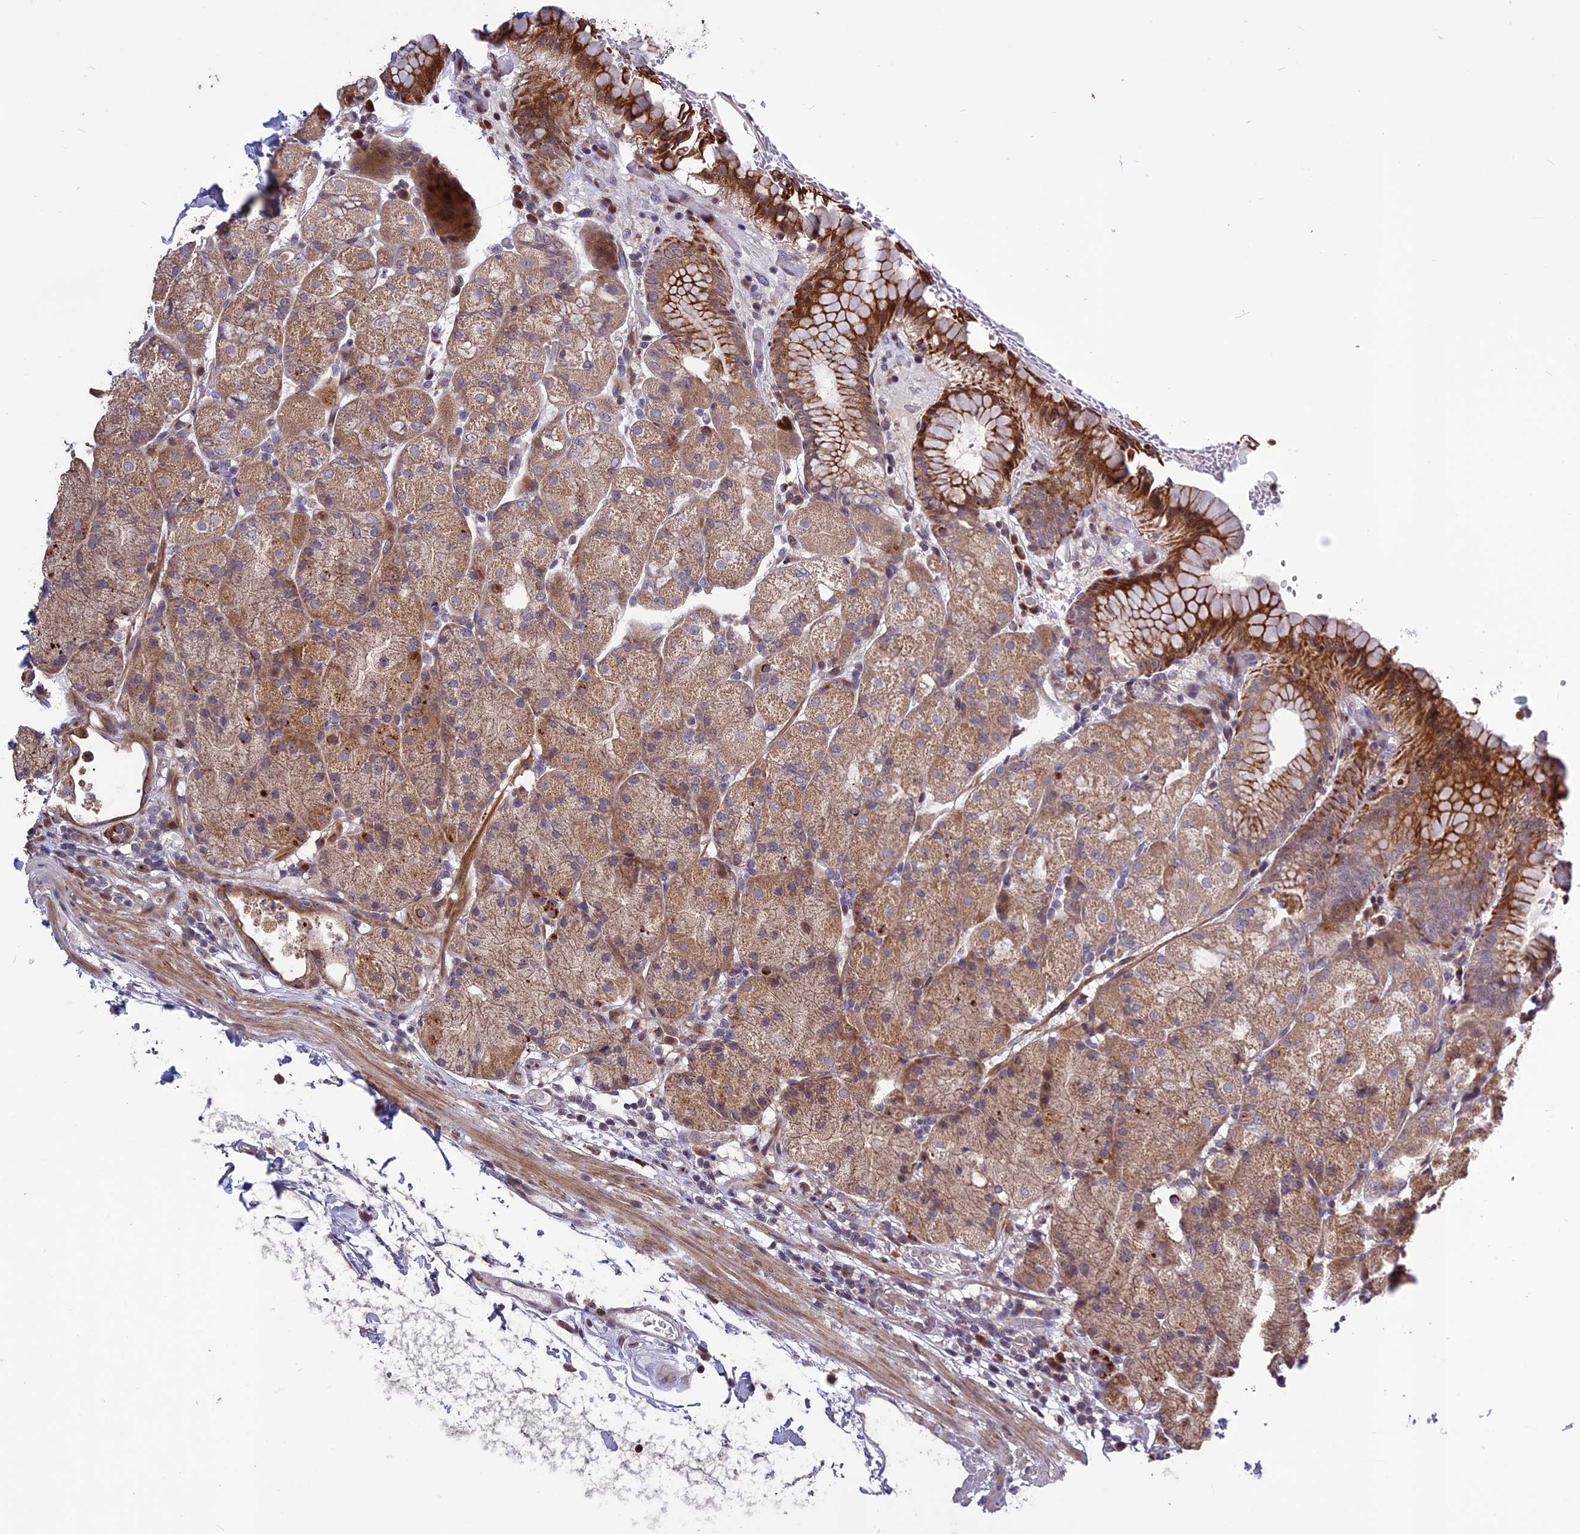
{"staining": {"intensity": "moderate", "quantity": ">75%", "location": "cytoplasmic/membranous"}, "tissue": "stomach", "cell_type": "Glandular cells", "image_type": "normal", "snomed": [{"axis": "morphology", "description": "Normal tissue, NOS"}, {"axis": "topography", "description": "Stomach, upper"}, {"axis": "topography", "description": "Stomach, lower"}], "caption": "High-magnification brightfield microscopy of unremarkable stomach stained with DAB (3,3'-diaminobenzidine) (brown) and counterstained with hematoxylin (blue). glandular cells exhibit moderate cytoplasmic/membranous expression is seen in about>75% of cells. Nuclei are stained in blue.", "gene": "SPG21", "patient": {"sex": "male", "age": 62}}